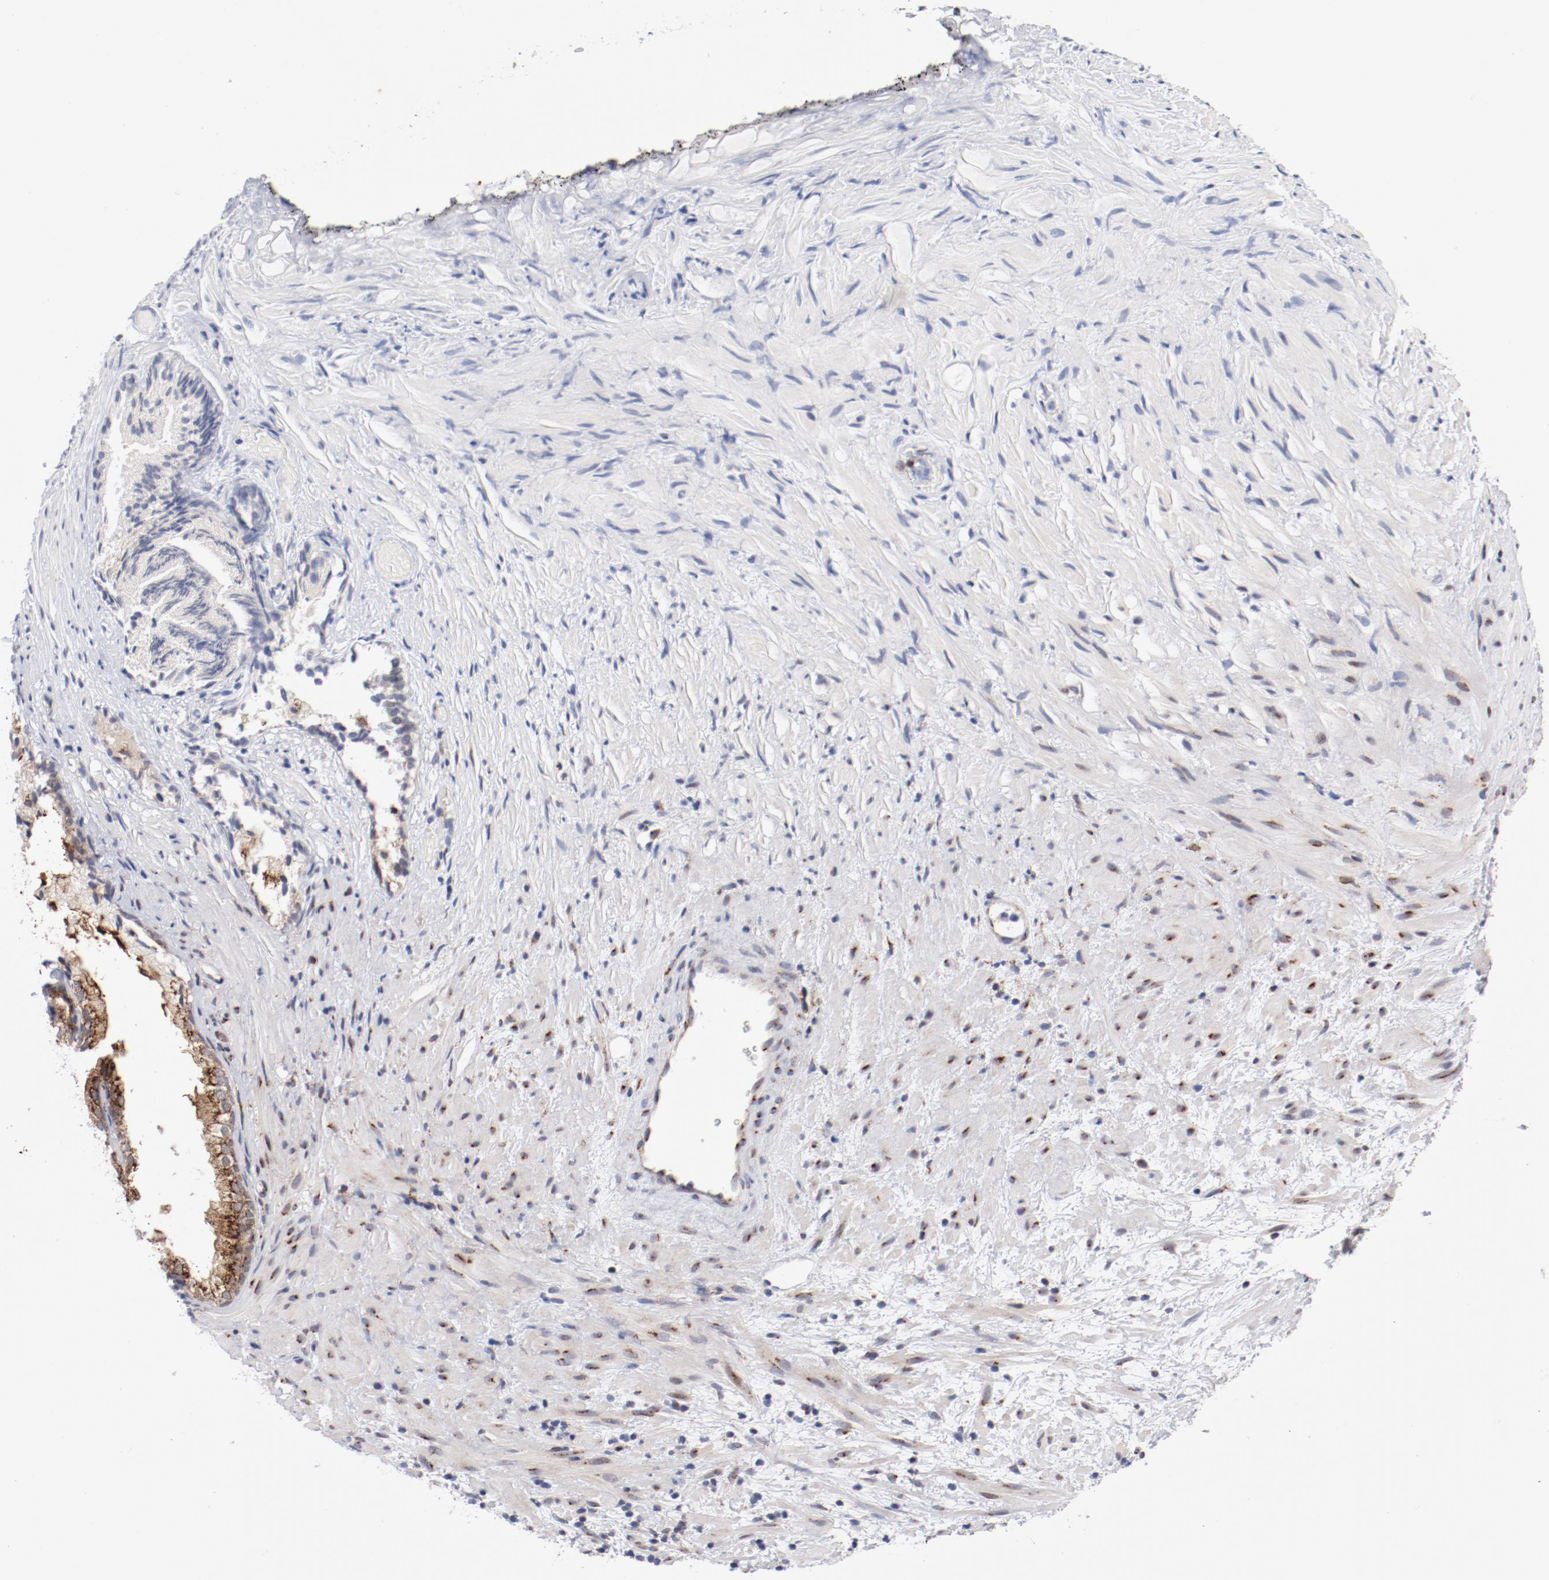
{"staining": {"intensity": "moderate", "quantity": ">75%", "location": "cytoplasmic/membranous"}, "tissue": "prostate", "cell_type": "Glandular cells", "image_type": "normal", "snomed": [{"axis": "morphology", "description": "Normal tissue, NOS"}, {"axis": "topography", "description": "Prostate"}], "caption": "Immunohistochemical staining of normal human prostate exhibits medium levels of moderate cytoplasmic/membranous staining in about >75% of glandular cells.", "gene": "RPL12", "patient": {"sex": "male", "age": 76}}